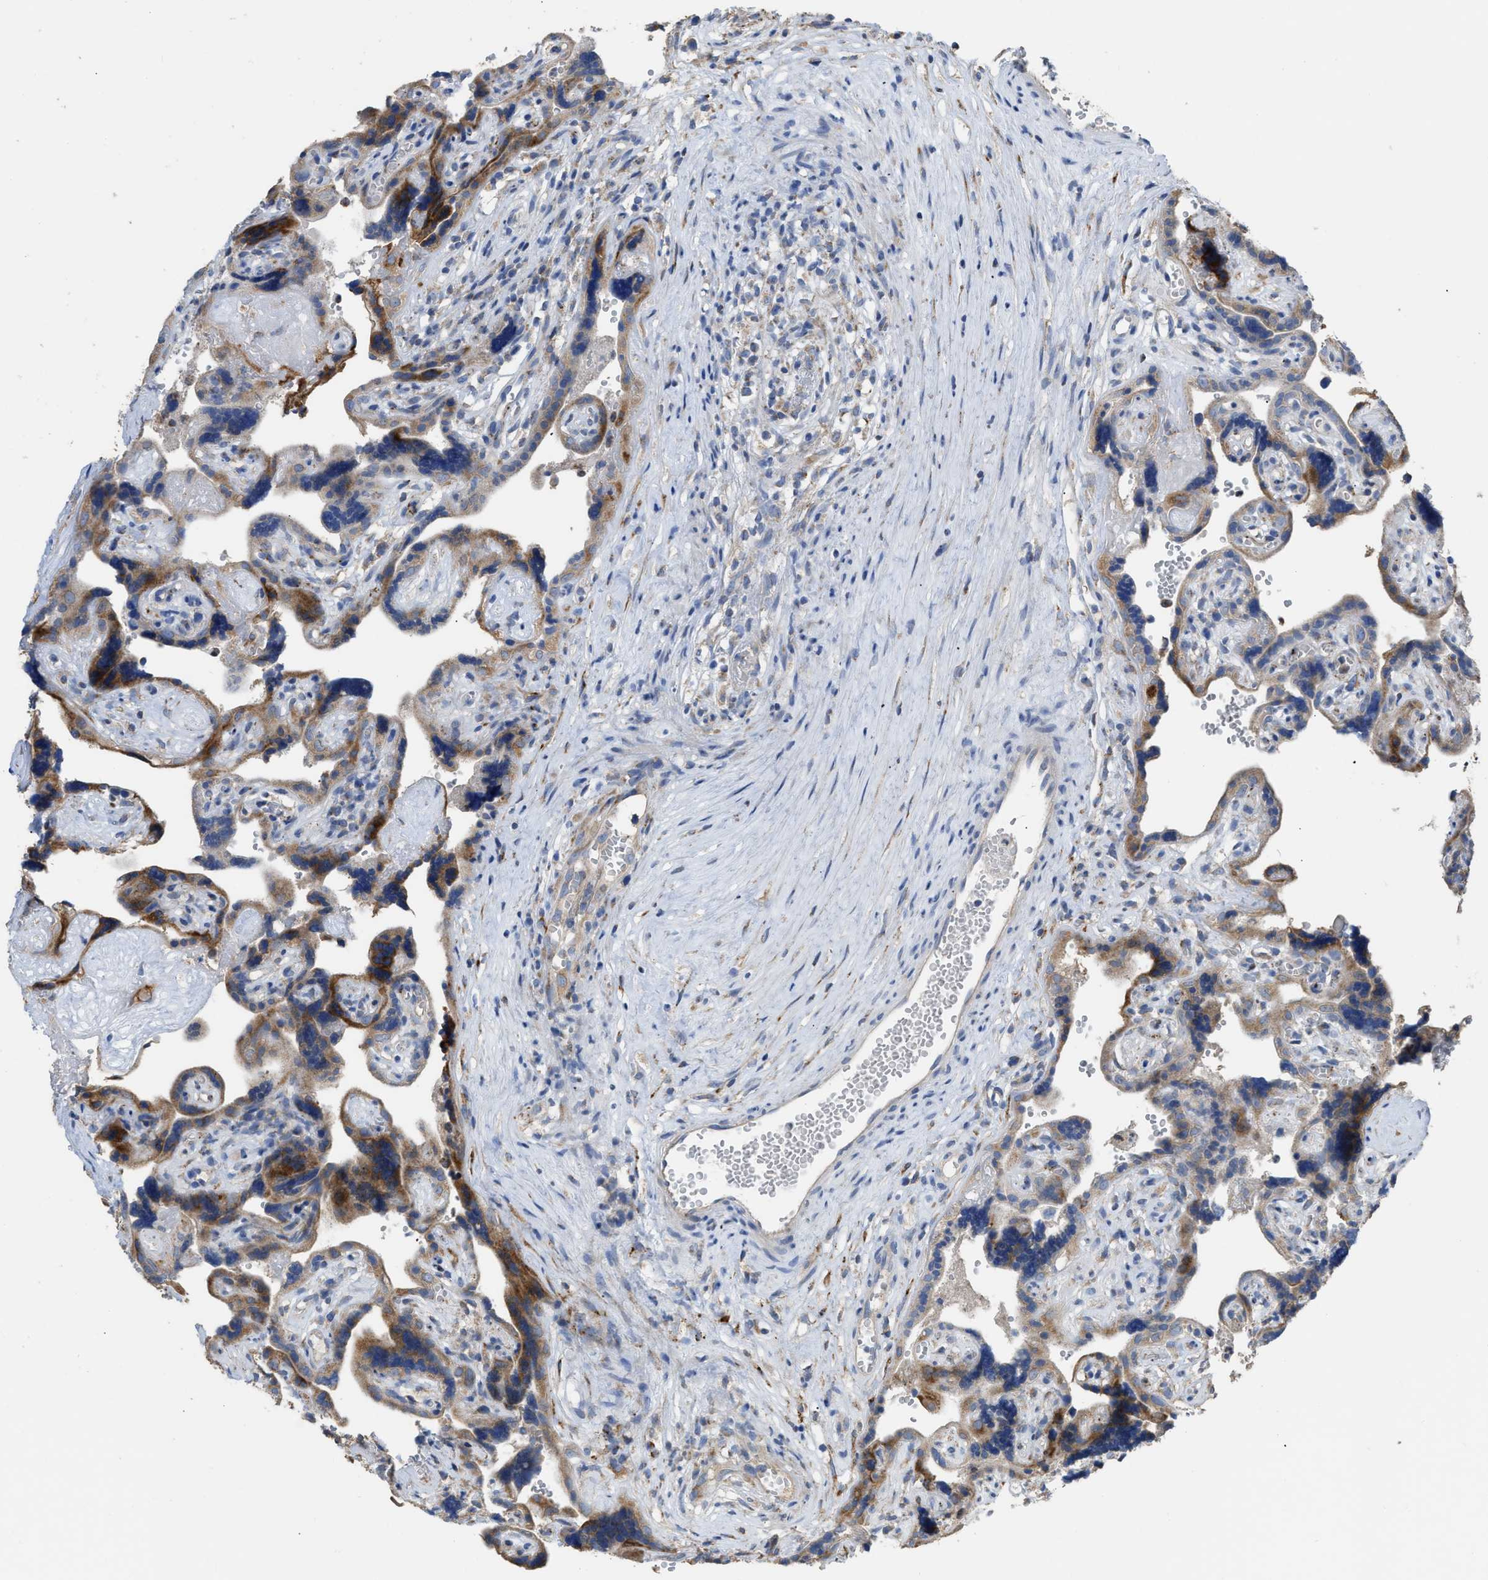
{"staining": {"intensity": "strong", "quantity": ">75%", "location": "cytoplasmic/membranous"}, "tissue": "placenta", "cell_type": "Trophoblastic cells", "image_type": "normal", "snomed": [{"axis": "morphology", "description": "Normal tissue, NOS"}, {"axis": "topography", "description": "Placenta"}], "caption": "High-power microscopy captured an immunohistochemistry (IHC) micrograph of normal placenta, revealing strong cytoplasmic/membranous expression in about >75% of trophoblastic cells. Ihc stains the protein in brown and the nuclei are stained blue.", "gene": "AK2", "patient": {"sex": "female", "age": 30}}